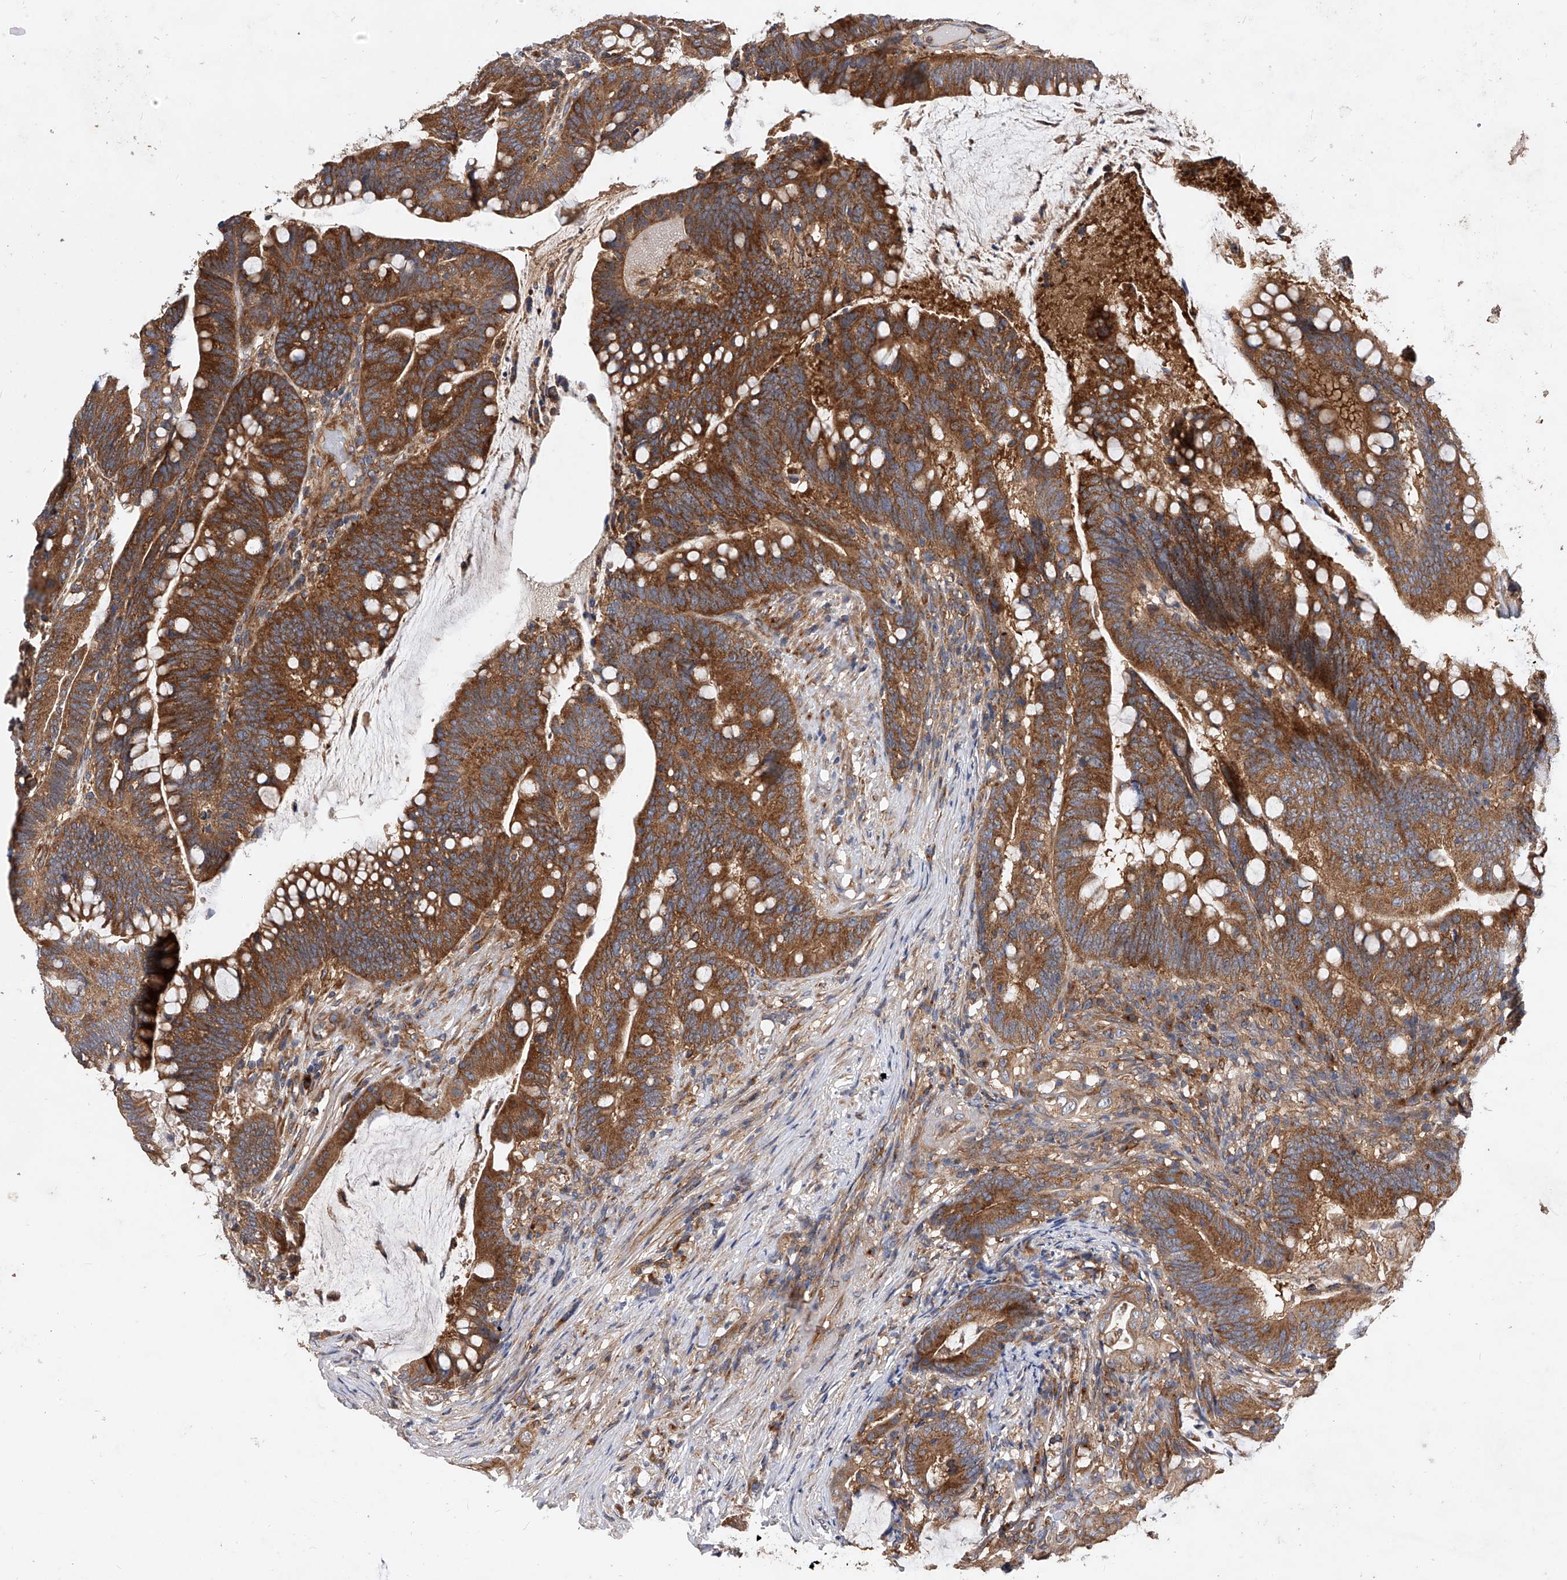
{"staining": {"intensity": "strong", "quantity": ">75%", "location": "cytoplasmic/membranous"}, "tissue": "colorectal cancer", "cell_type": "Tumor cells", "image_type": "cancer", "snomed": [{"axis": "morphology", "description": "Adenocarcinoma, NOS"}, {"axis": "topography", "description": "Colon"}], "caption": "A histopathology image showing strong cytoplasmic/membranous positivity in approximately >75% of tumor cells in adenocarcinoma (colorectal), as visualized by brown immunohistochemical staining.", "gene": "CFAP410", "patient": {"sex": "female", "age": 66}}